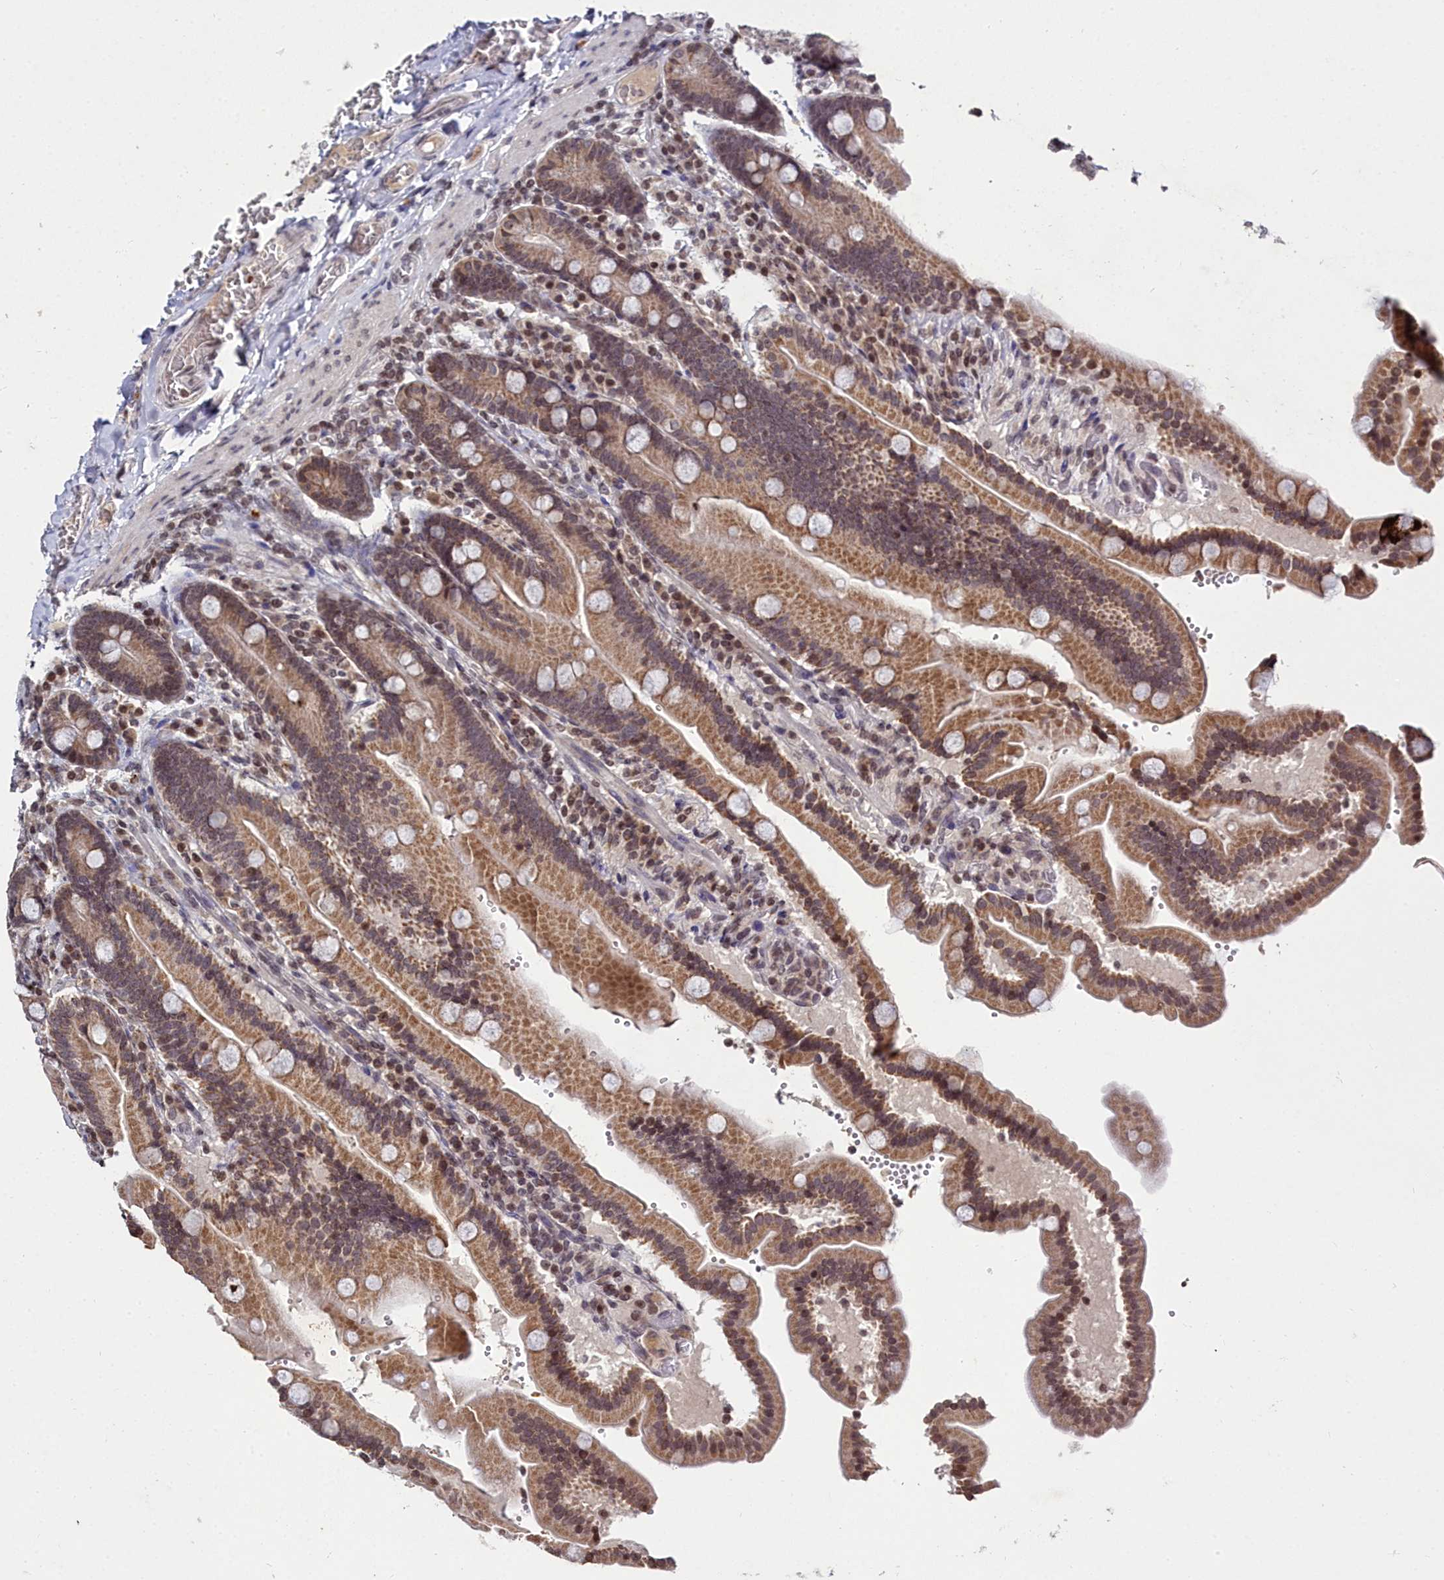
{"staining": {"intensity": "moderate", "quantity": ">75%", "location": "cytoplasmic/membranous"}, "tissue": "duodenum", "cell_type": "Glandular cells", "image_type": "normal", "snomed": [{"axis": "morphology", "description": "Normal tissue, NOS"}, {"axis": "topography", "description": "Duodenum"}], "caption": "Protein analysis of unremarkable duodenum displays moderate cytoplasmic/membranous expression in about >75% of glandular cells. (brown staining indicates protein expression, while blue staining denotes nuclei).", "gene": "FZD4", "patient": {"sex": "female", "age": 62}}